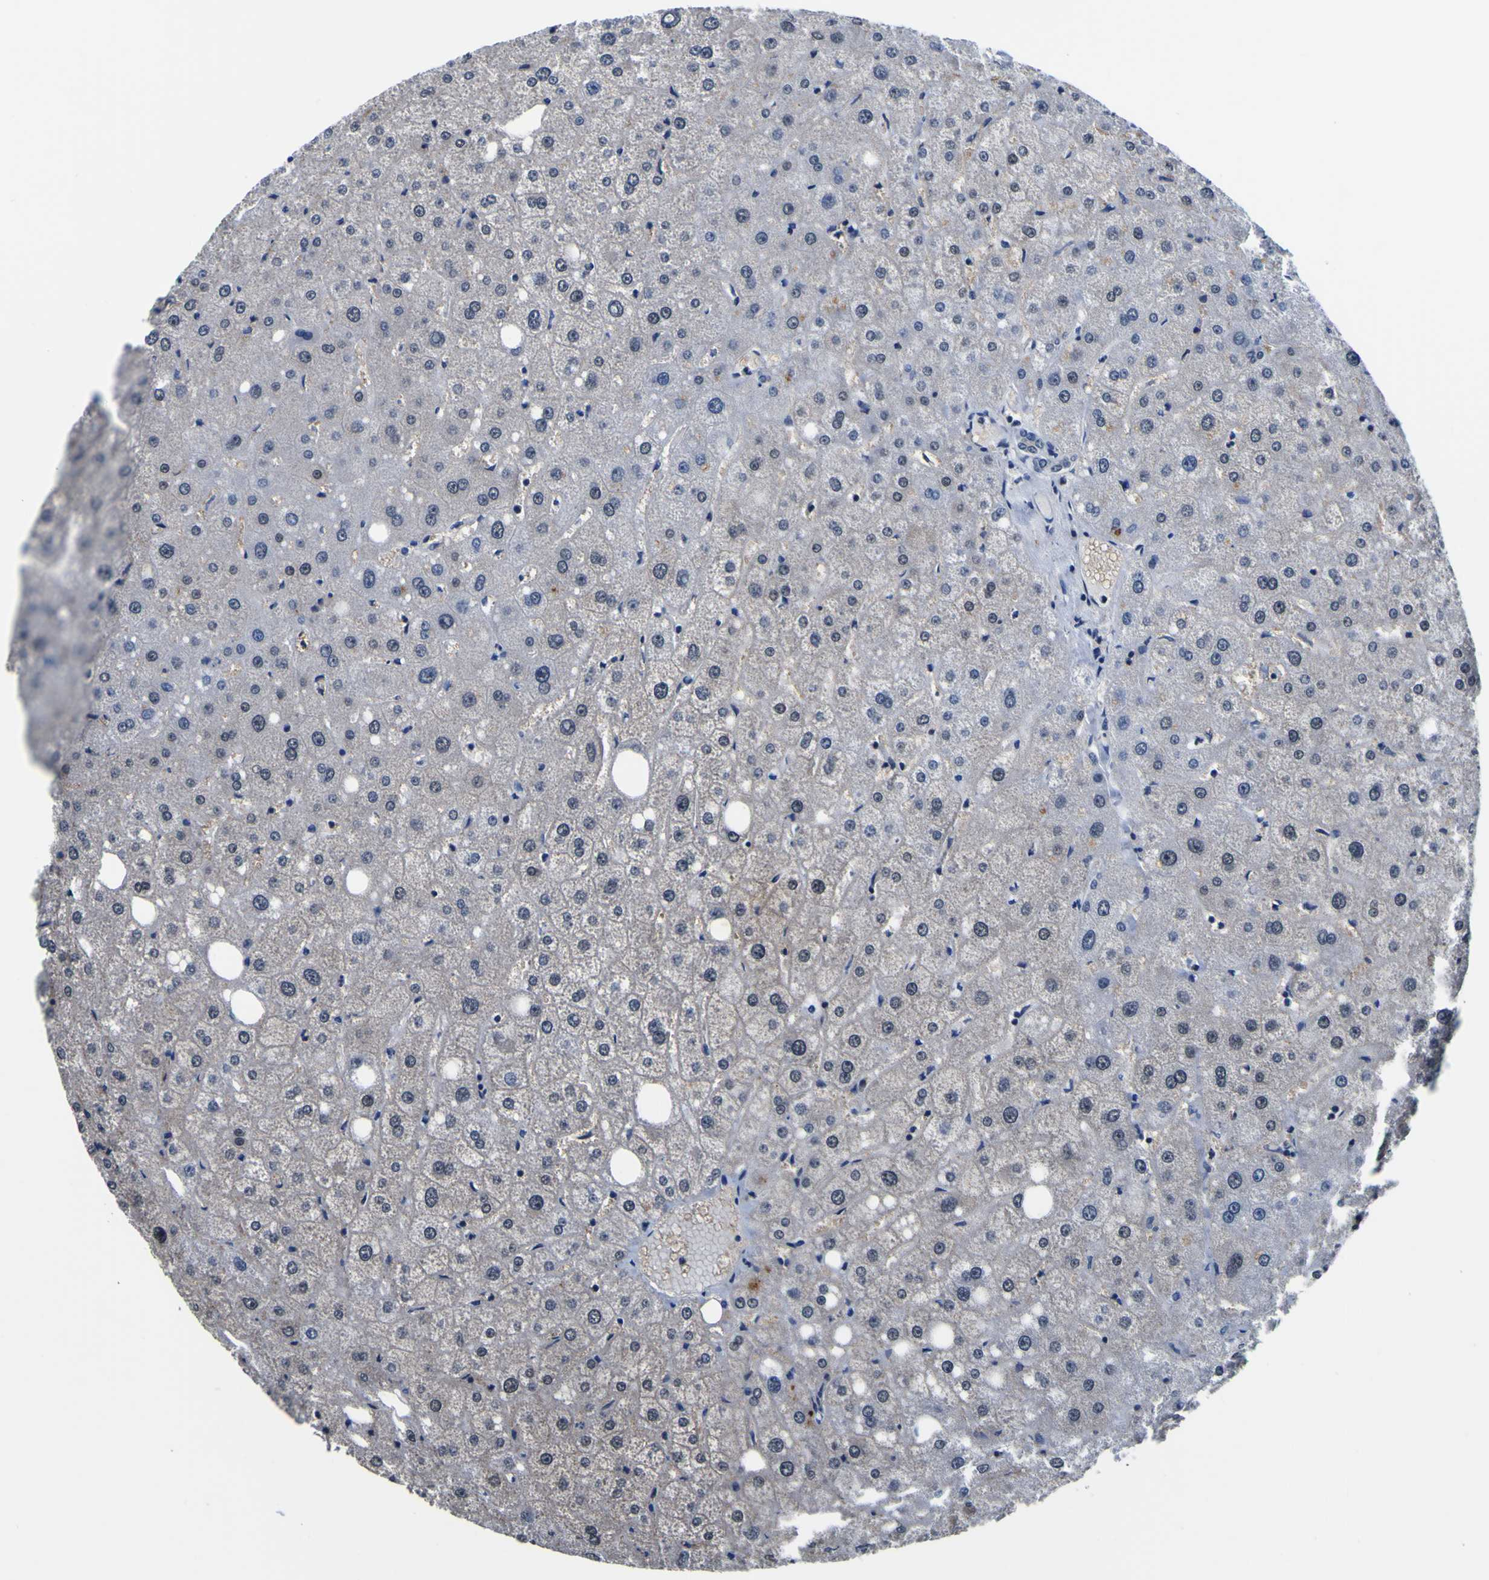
{"staining": {"intensity": "negative", "quantity": "none", "location": "none"}, "tissue": "liver", "cell_type": "Cholangiocytes", "image_type": "normal", "snomed": [{"axis": "morphology", "description": "Normal tissue, NOS"}, {"axis": "topography", "description": "Liver"}], "caption": "An IHC histopathology image of normal liver is shown. There is no staining in cholangiocytes of liver.", "gene": "CUL4B", "patient": {"sex": "male", "age": 73}}